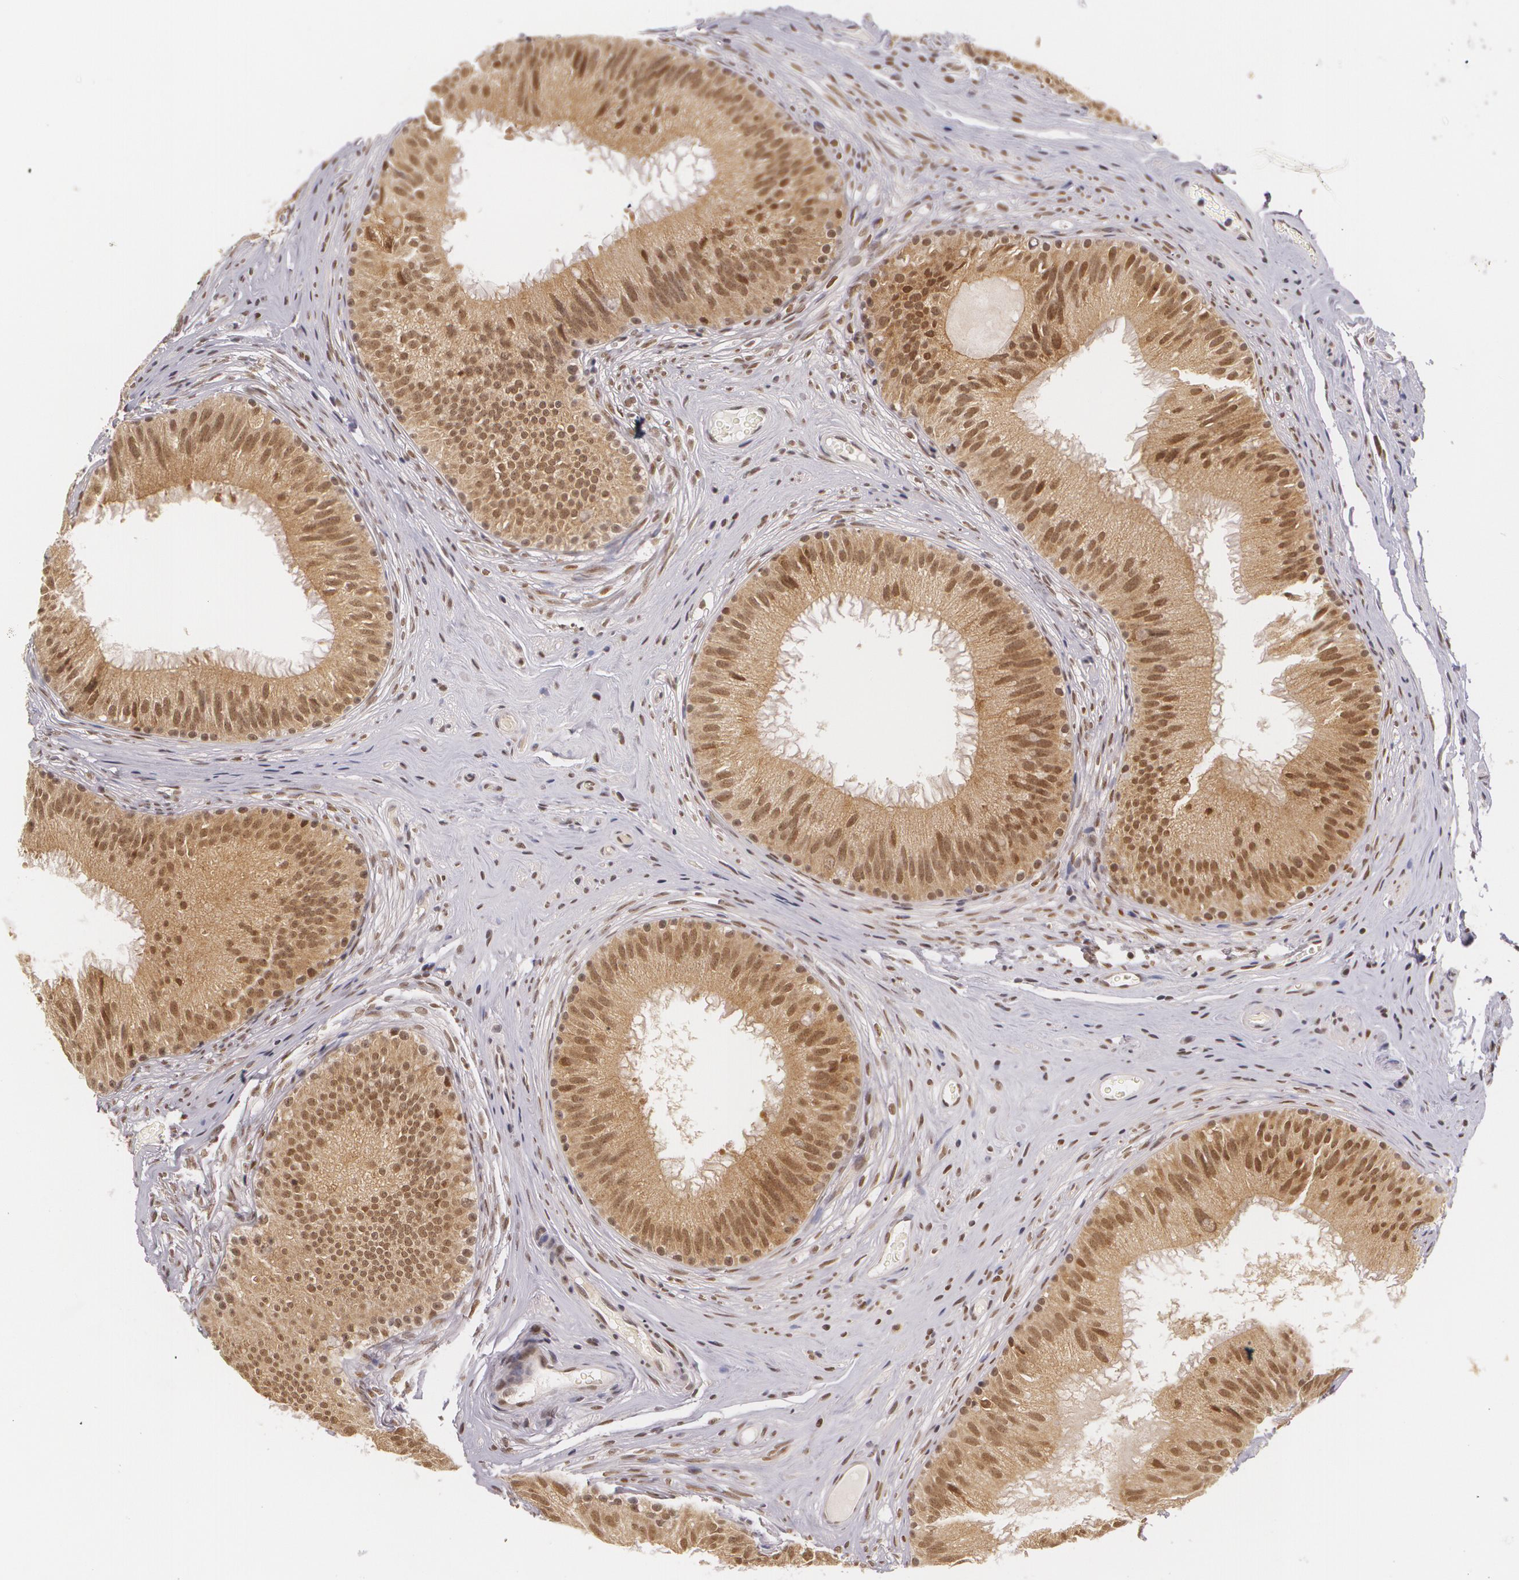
{"staining": {"intensity": "moderate", "quantity": ">75%", "location": "cytoplasmic/membranous,nuclear"}, "tissue": "epididymis", "cell_type": "Glandular cells", "image_type": "normal", "snomed": [{"axis": "morphology", "description": "Normal tissue, NOS"}, {"axis": "topography", "description": "Epididymis"}], "caption": "Moderate cytoplasmic/membranous,nuclear positivity for a protein is appreciated in approximately >75% of glandular cells of normal epididymis using immunohistochemistry (IHC).", "gene": "ALX1", "patient": {"sex": "male", "age": 32}}